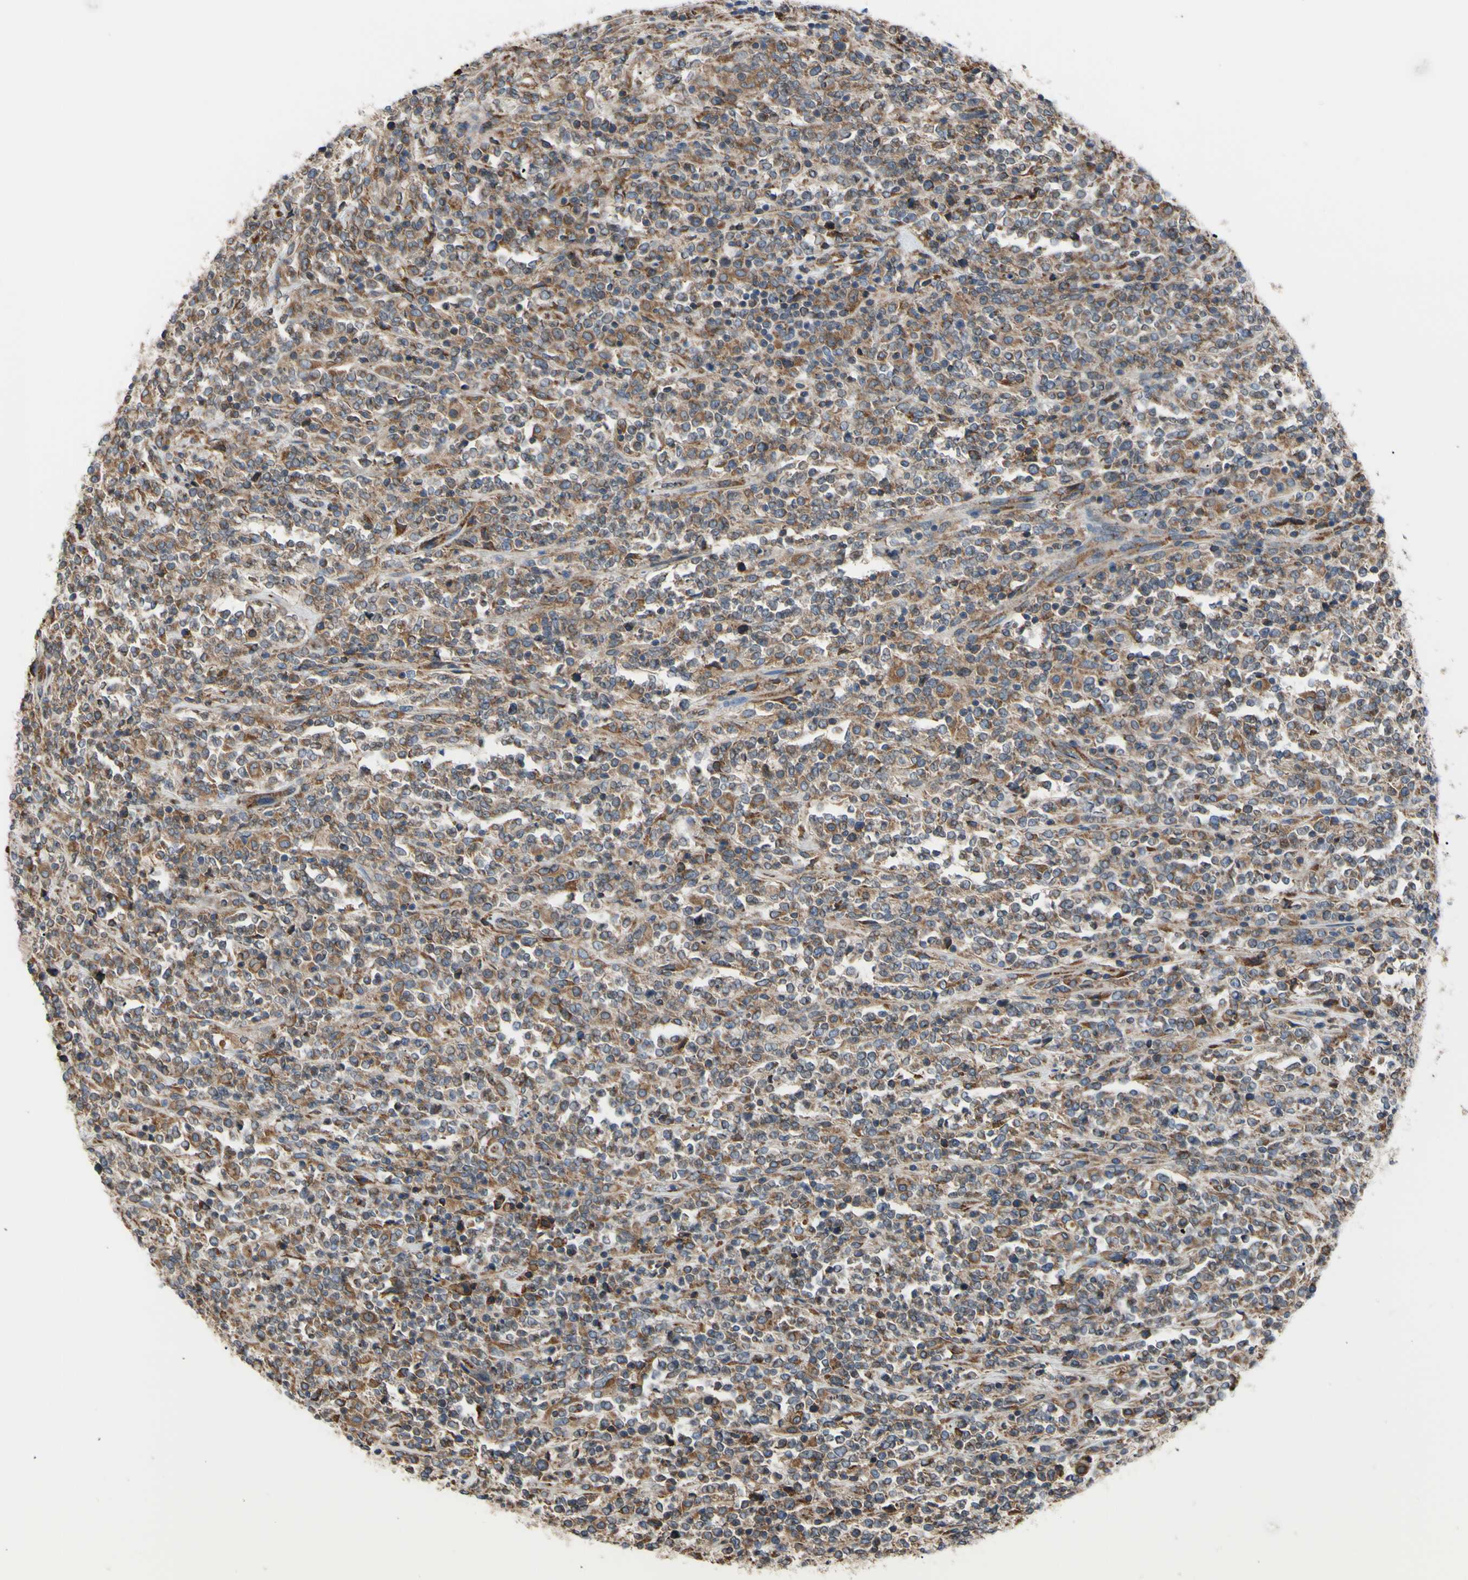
{"staining": {"intensity": "moderate", "quantity": ">75%", "location": "cytoplasmic/membranous"}, "tissue": "lymphoma", "cell_type": "Tumor cells", "image_type": "cancer", "snomed": [{"axis": "morphology", "description": "Malignant lymphoma, non-Hodgkin's type, High grade"}, {"axis": "topography", "description": "Soft tissue"}], "caption": "Immunohistochemical staining of lymphoma demonstrates moderate cytoplasmic/membranous protein positivity in about >75% of tumor cells.", "gene": "BMF", "patient": {"sex": "male", "age": 18}}